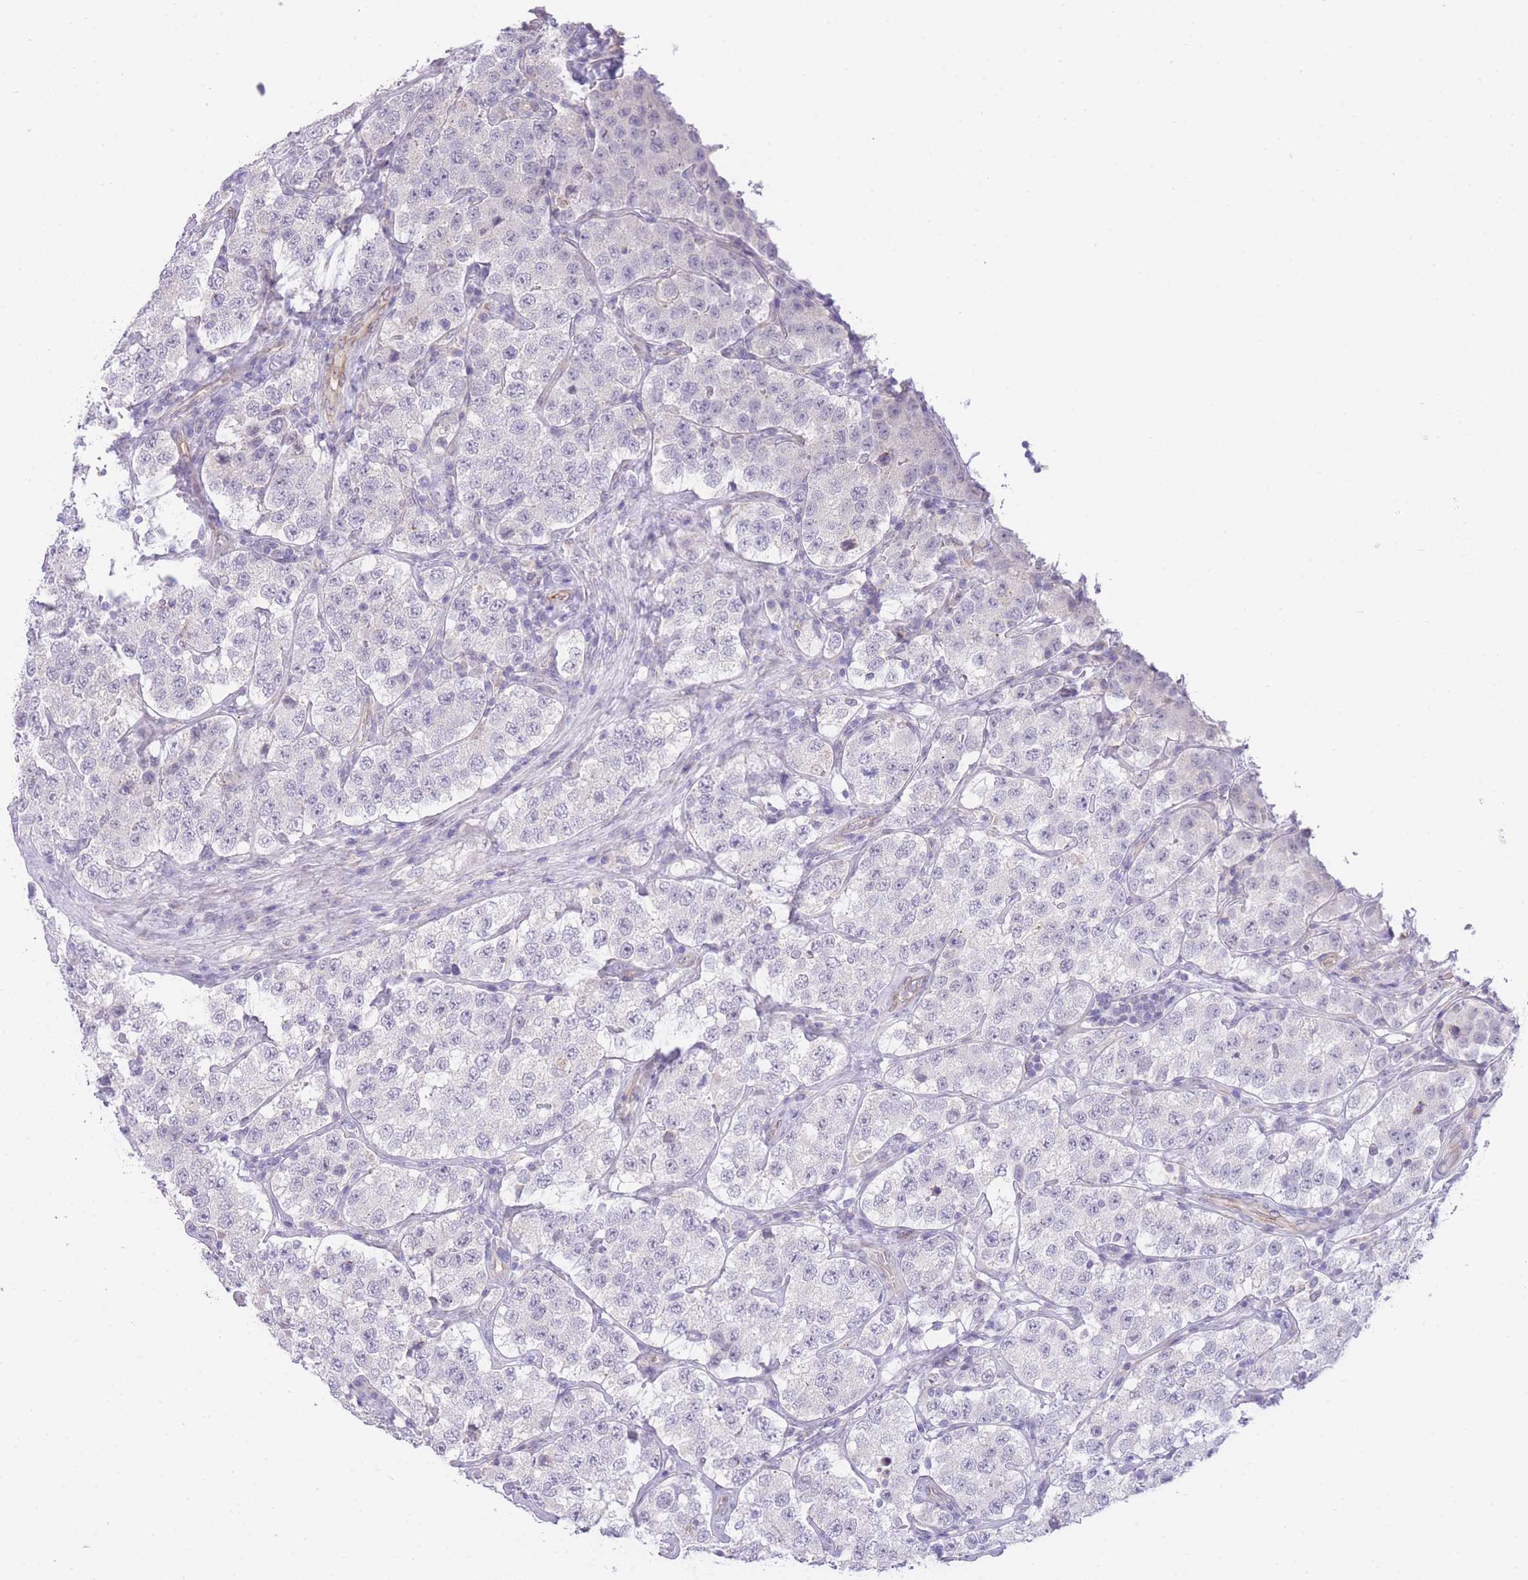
{"staining": {"intensity": "negative", "quantity": "none", "location": "none"}, "tissue": "testis cancer", "cell_type": "Tumor cells", "image_type": "cancer", "snomed": [{"axis": "morphology", "description": "Seminoma, NOS"}, {"axis": "topography", "description": "Testis"}], "caption": "Protein analysis of testis cancer reveals no significant positivity in tumor cells.", "gene": "CTBP1", "patient": {"sex": "male", "age": 34}}